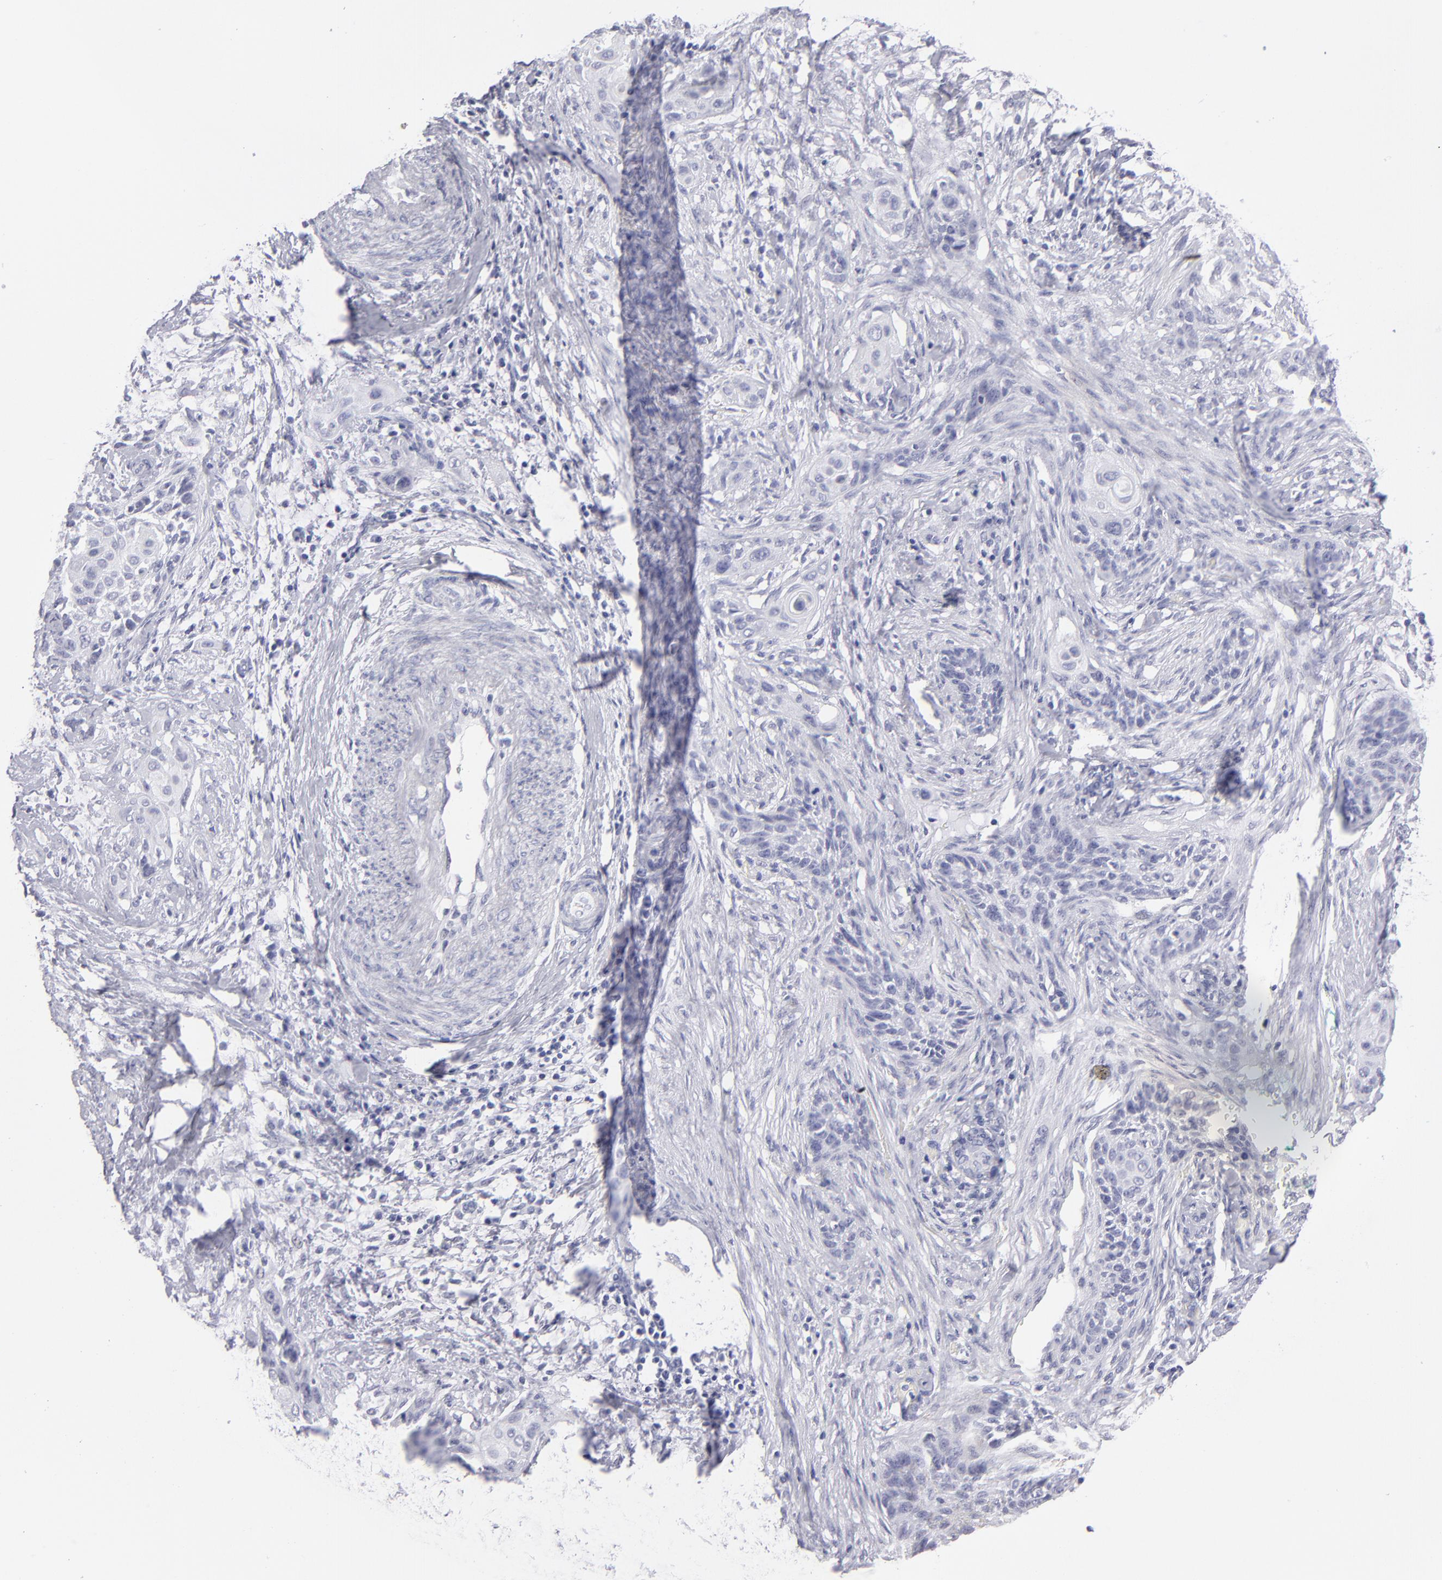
{"staining": {"intensity": "negative", "quantity": "none", "location": "none"}, "tissue": "cervical cancer", "cell_type": "Tumor cells", "image_type": "cancer", "snomed": [{"axis": "morphology", "description": "Squamous cell carcinoma, NOS"}, {"axis": "topography", "description": "Cervix"}], "caption": "There is no significant staining in tumor cells of cervical cancer. Nuclei are stained in blue.", "gene": "ALDOB", "patient": {"sex": "female", "age": 33}}